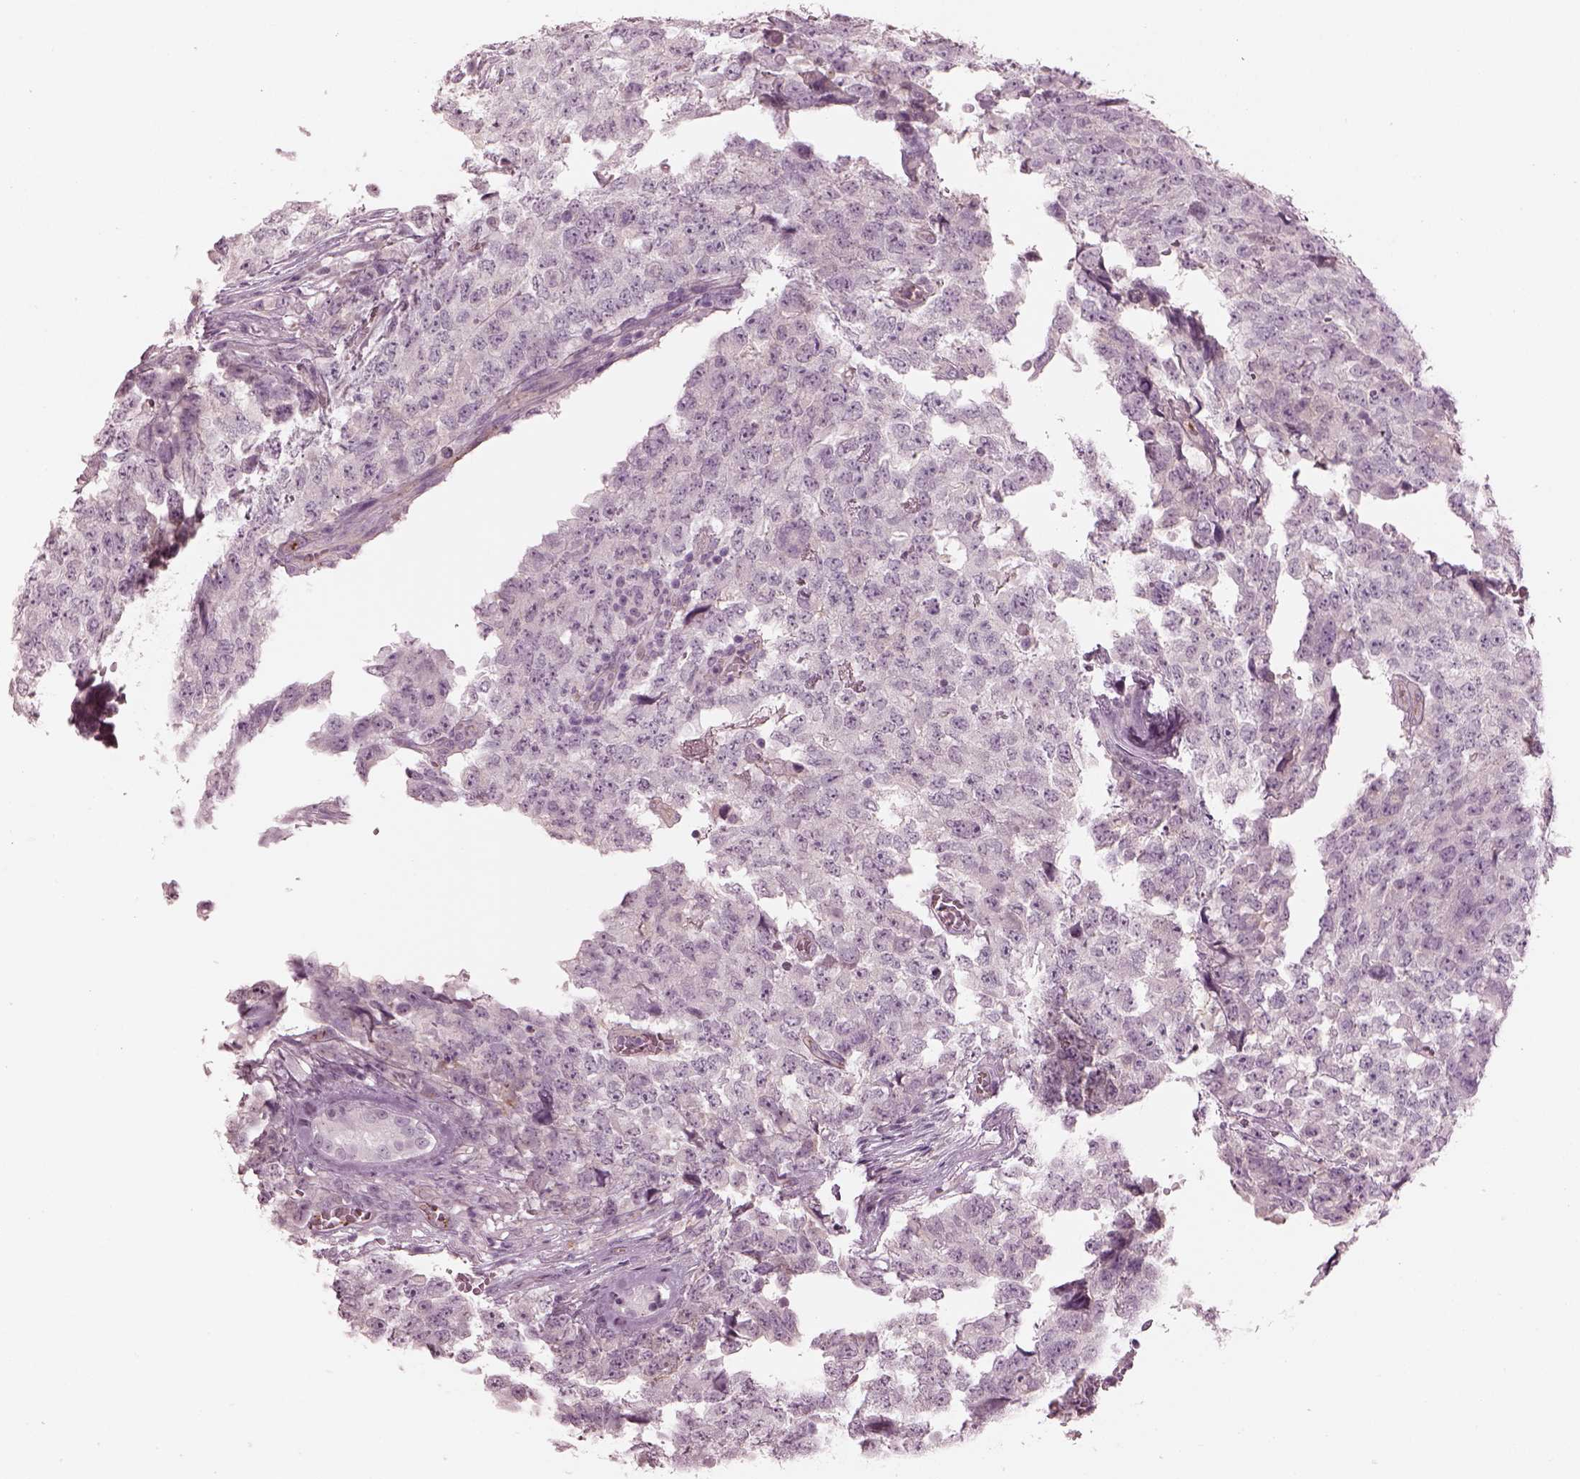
{"staining": {"intensity": "negative", "quantity": "none", "location": "none"}, "tissue": "testis cancer", "cell_type": "Tumor cells", "image_type": "cancer", "snomed": [{"axis": "morphology", "description": "Carcinoma, Embryonal, NOS"}, {"axis": "topography", "description": "Testis"}], "caption": "High power microscopy micrograph of an immunohistochemistry (IHC) image of testis embryonal carcinoma, revealing no significant staining in tumor cells.", "gene": "EIF4E1B", "patient": {"sex": "male", "age": 23}}